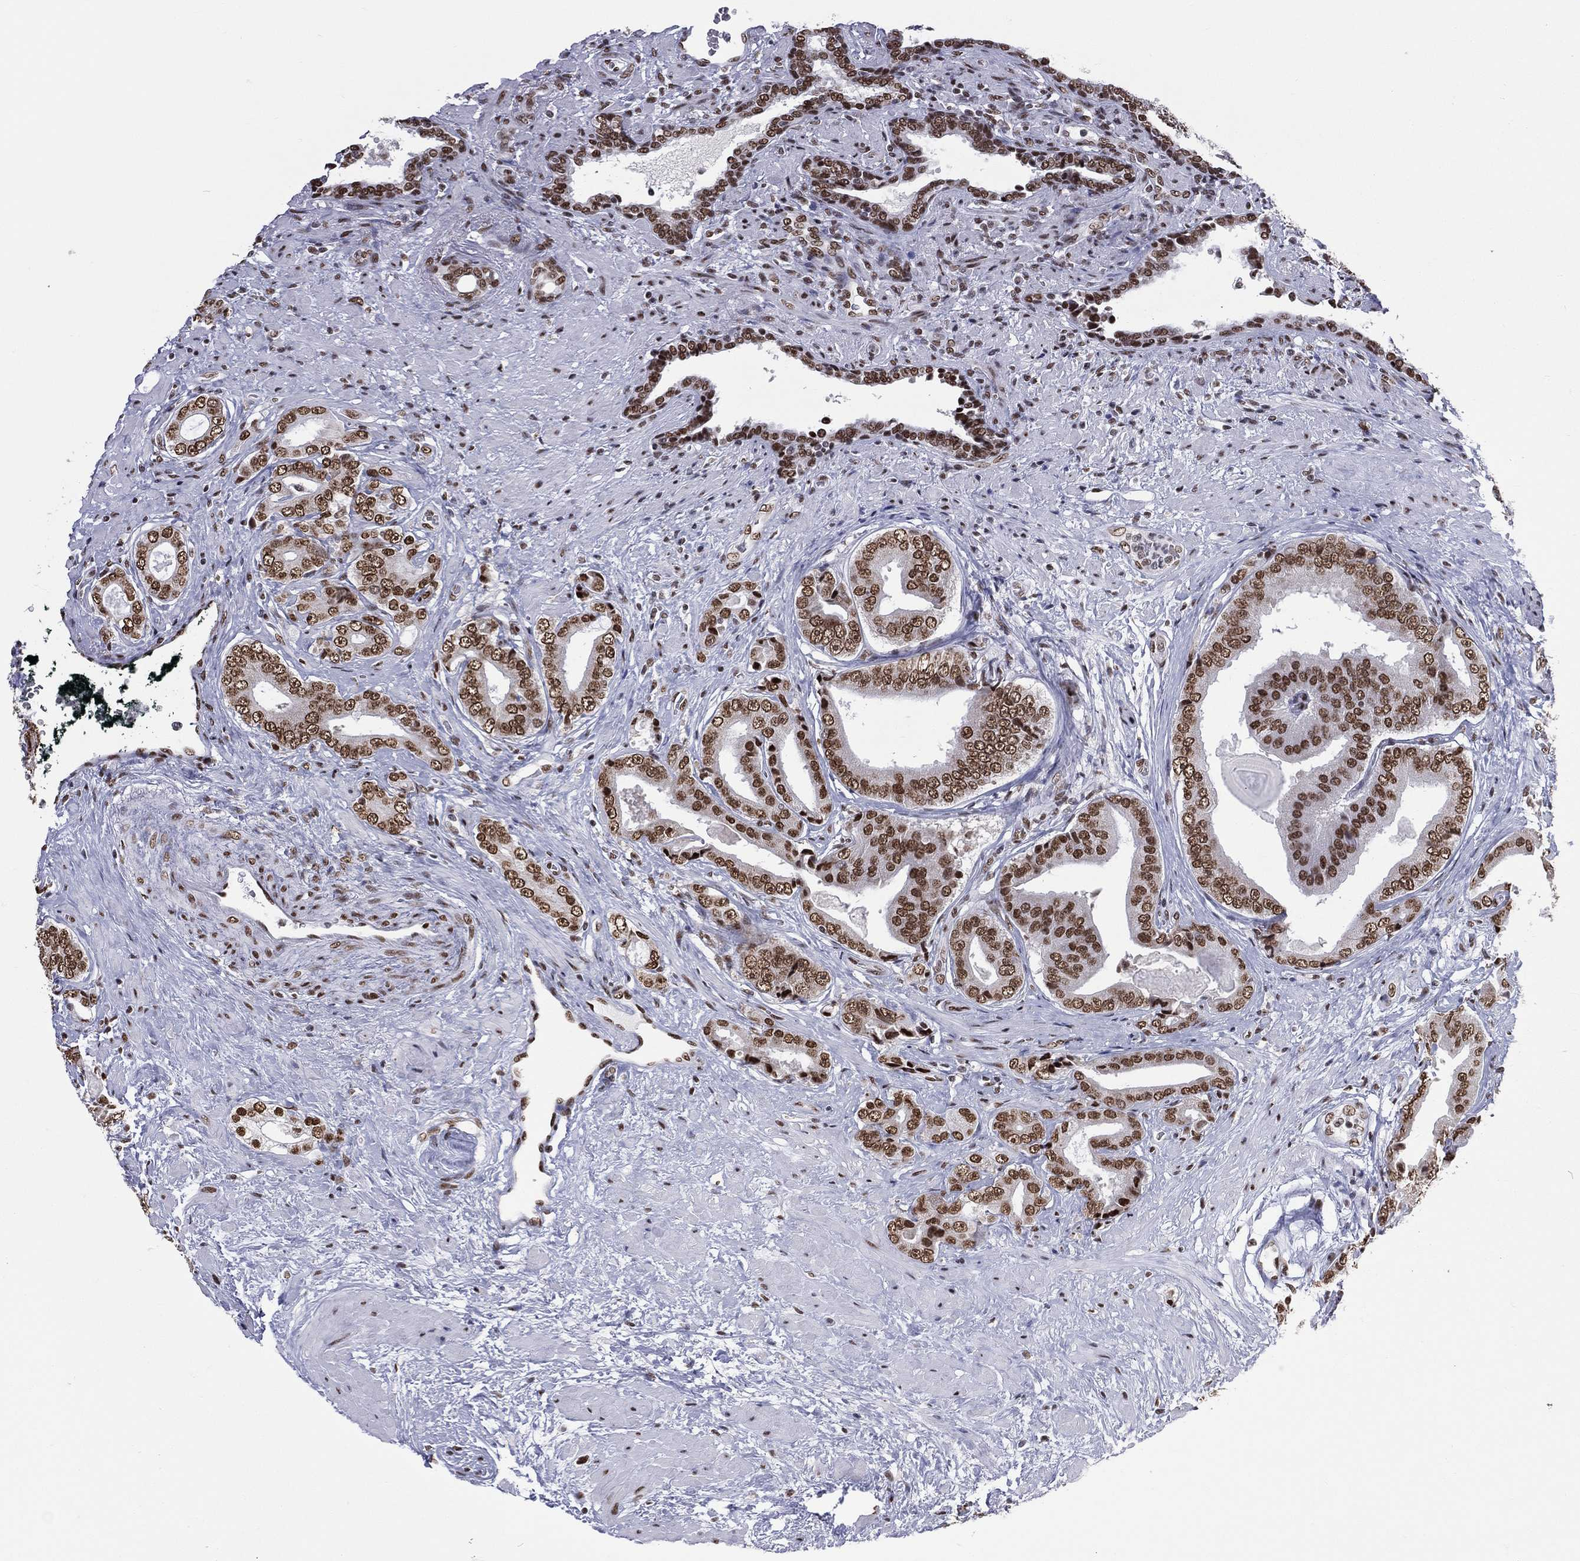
{"staining": {"intensity": "strong", "quantity": ">75%", "location": "nuclear"}, "tissue": "prostate cancer", "cell_type": "Tumor cells", "image_type": "cancer", "snomed": [{"axis": "morphology", "description": "Adenocarcinoma, Low grade"}, {"axis": "topography", "description": "Prostate and seminal vesicle, NOS"}], "caption": "Immunohistochemistry (DAB) staining of low-grade adenocarcinoma (prostate) shows strong nuclear protein positivity in about >75% of tumor cells. The staining is performed using DAB (3,3'-diaminobenzidine) brown chromogen to label protein expression. The nuclei are counter-stained blue using hematoxylin.", "gene": "ZNF7", "patient": {"sex": "male", "age": 61}}